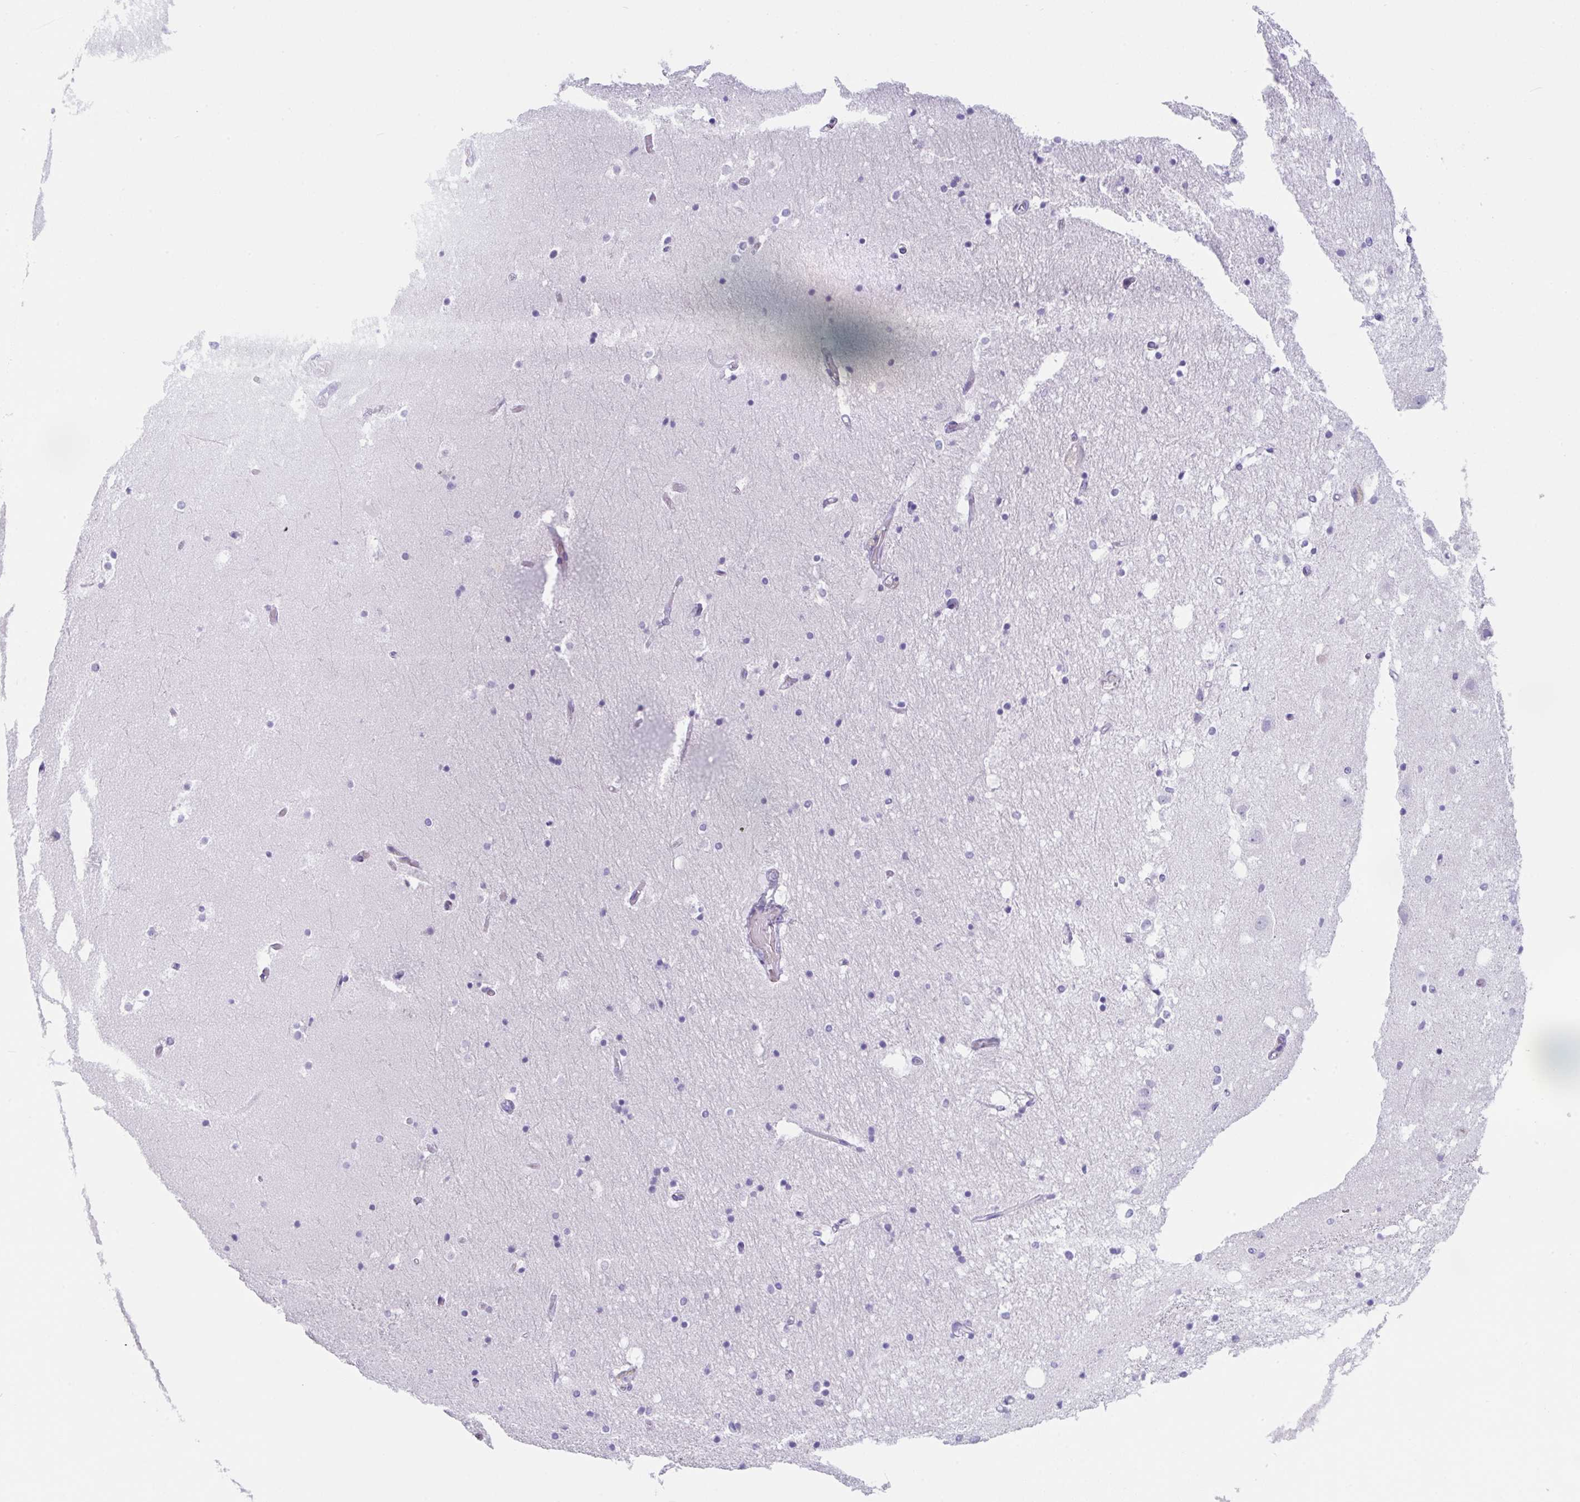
{"staining": {"intensity": "negative", "quantity": "none", "location": "none"}, "tissue": "hippocampus", "cell_type": "Glial cells", "image_type": "normal", "snomed": [{"axis": "morphology", "description": "Normal tissue, NOS"}, {"axis": "topography", "description": "Hippocampus"}], "caption": "Glial cells show no significant protein expression in benign hippocampus. Brightfield microscopy of immunohistochemistry (IHC) stained with DAB (3,3'-diaminobenzidine) (brown) and hematoxylin (blue), captured at high magnification.", "gene": "TRAF4", "patient": {"sex": "female", "age": 52}}